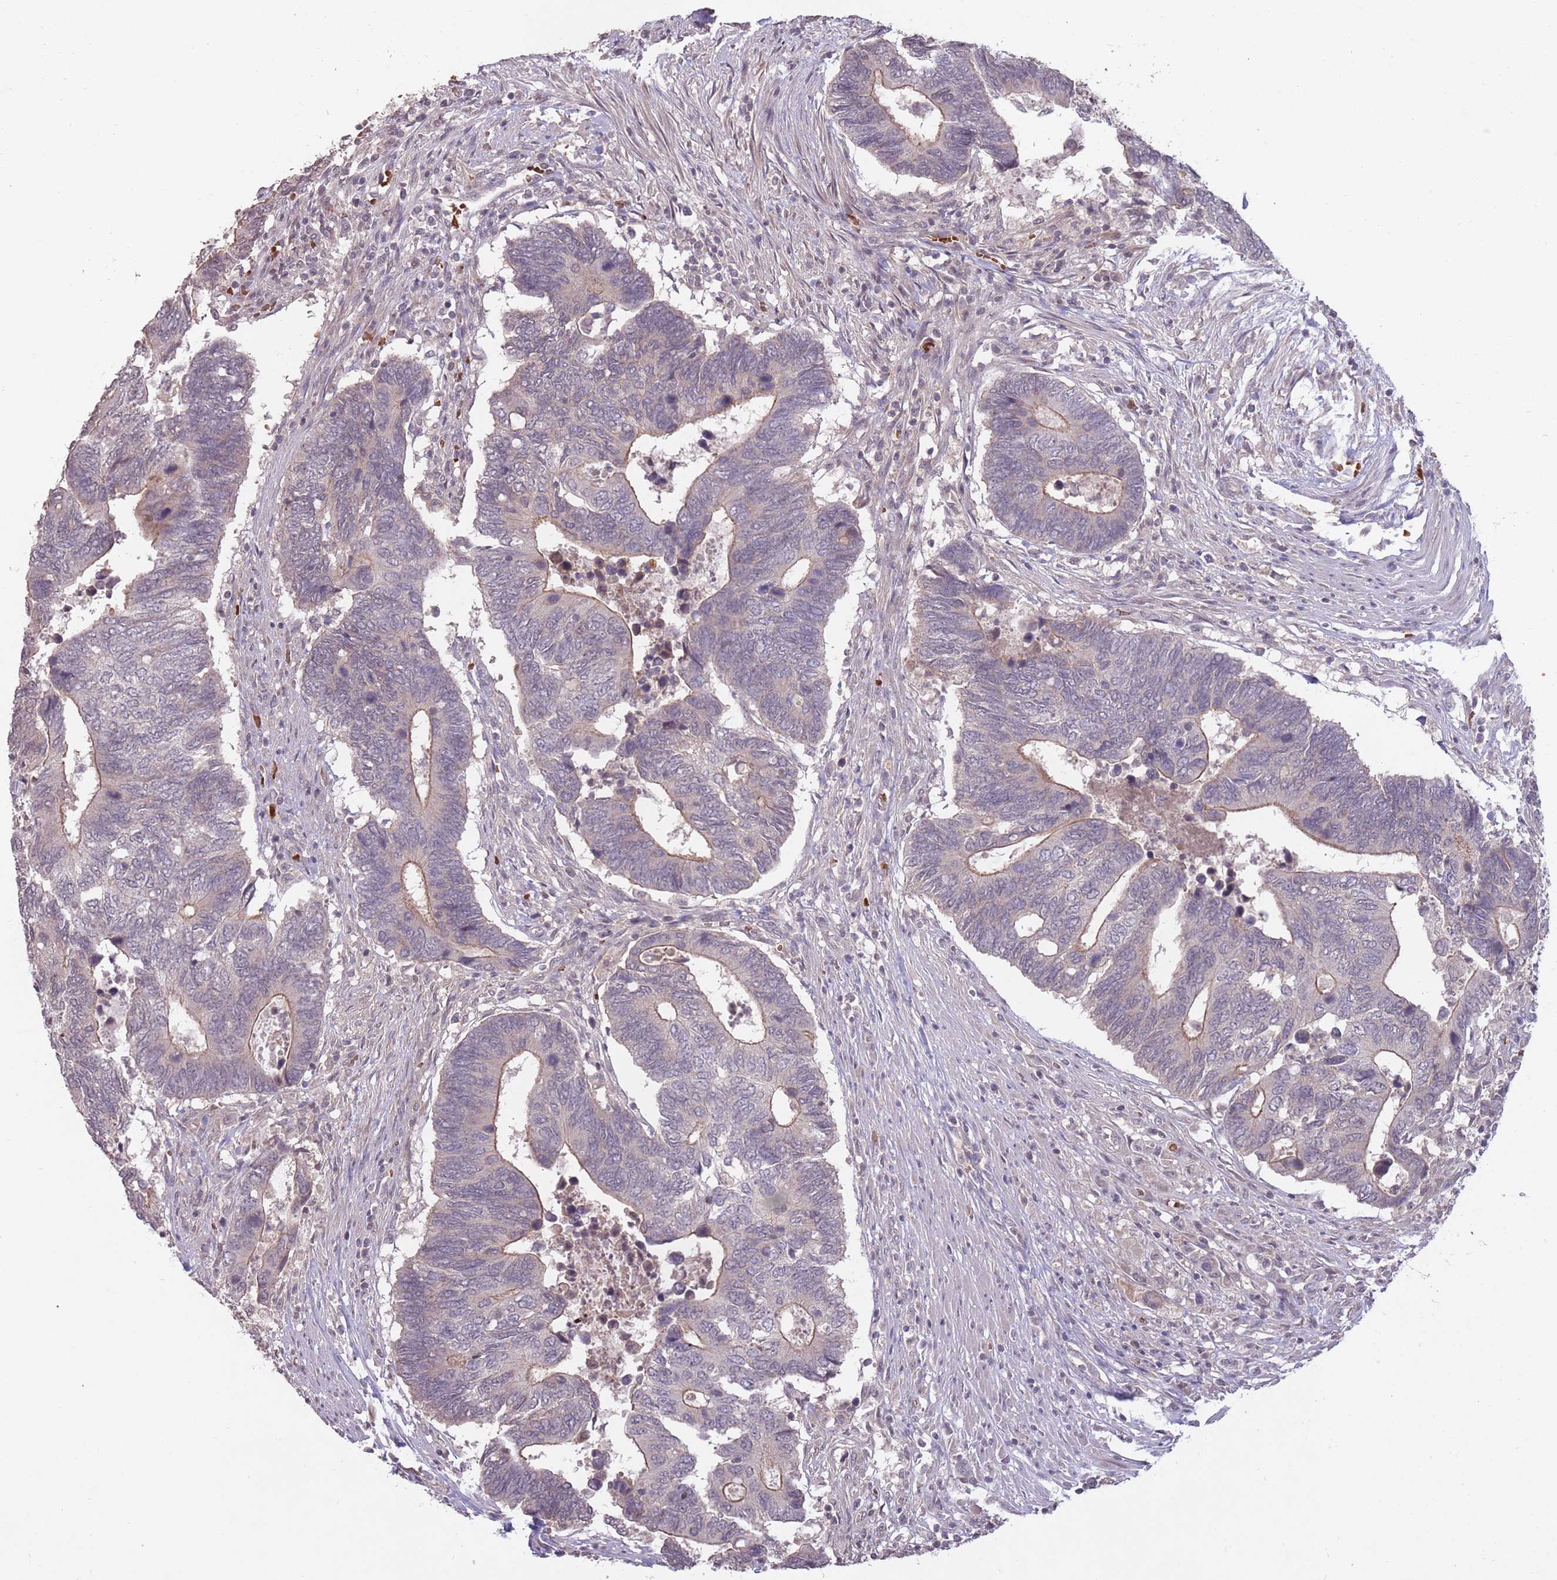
{"staining": {"intensity": "moderate", "quantity": "<25%", "location": "cytoplasmic/membranous"}, "tissue": "colorectal cancer", "cell_type": "Tumor cells", "image_type": "cancer", "snomed": [{"axis": "morphology", "description": "Adenocarcinoma, NOS"}, {"axis": "topography", "description": "Colon"}], "caption": "This is an image of immunohistochemistry staining of colorectal cancer, which shows moderate expression in the cytoplasmic/membranous of tumor cells.", "gene": "ADCYAP1R1", "patient": {"sex": "male", "age": 87}}